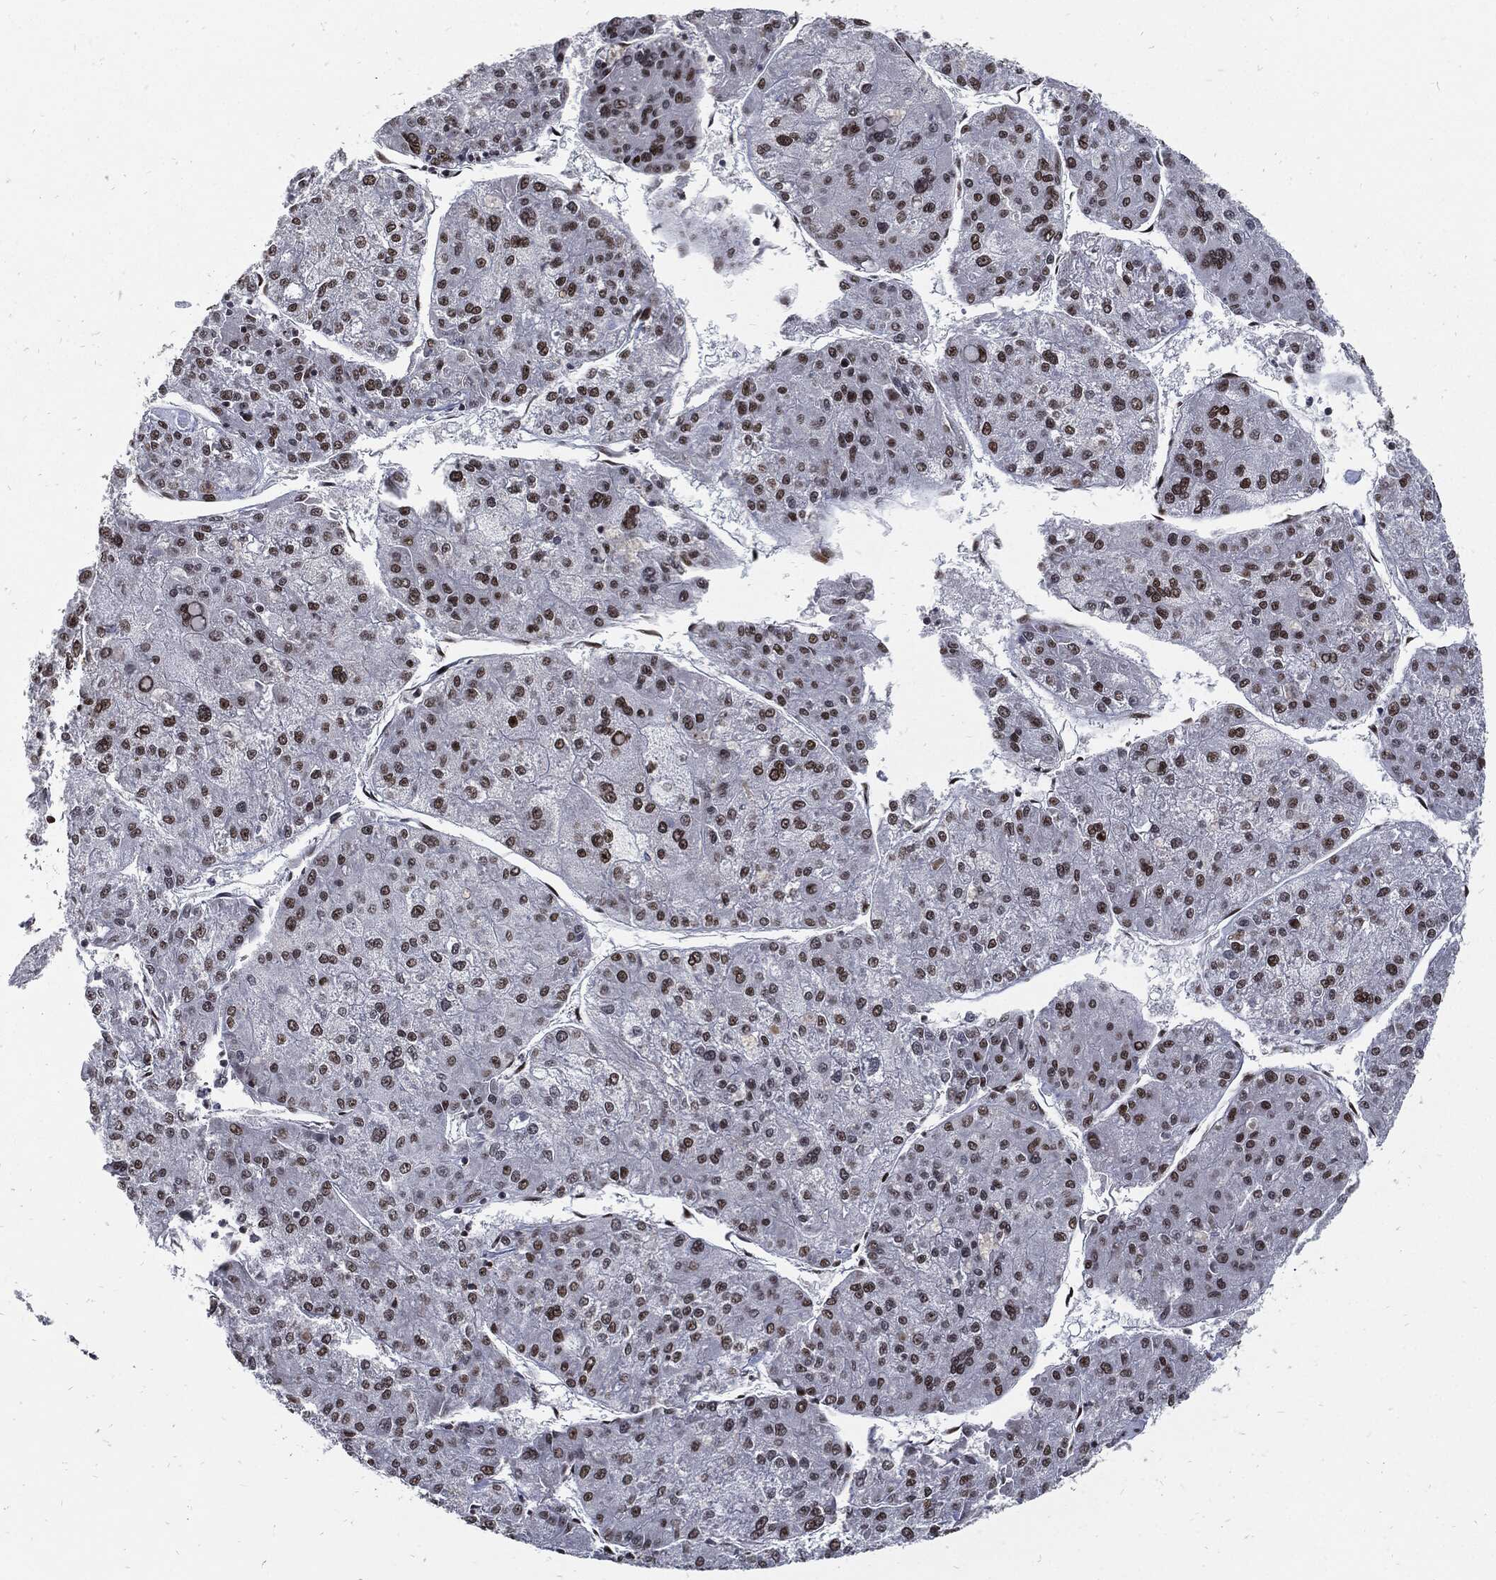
{"staining": {"intensity": "moderate", "quantity": ">75%", "location": "nuclear"}, "tissue": "liver cancer", "cell_type": "Tumor cells", "image_type": "cancer", "snomed": [{"axis": "morphology", "description": "Carcinoma, Hepatocellular, NOS"}, {"axis": "topography", "description": "Liver"}], "caption": "Tumor cells demonstrate moderate nuclear positivity in about >75% of cells in liver cancer.", "gene": "TERF2", "patient": {"sex": "male", "age": 43}}